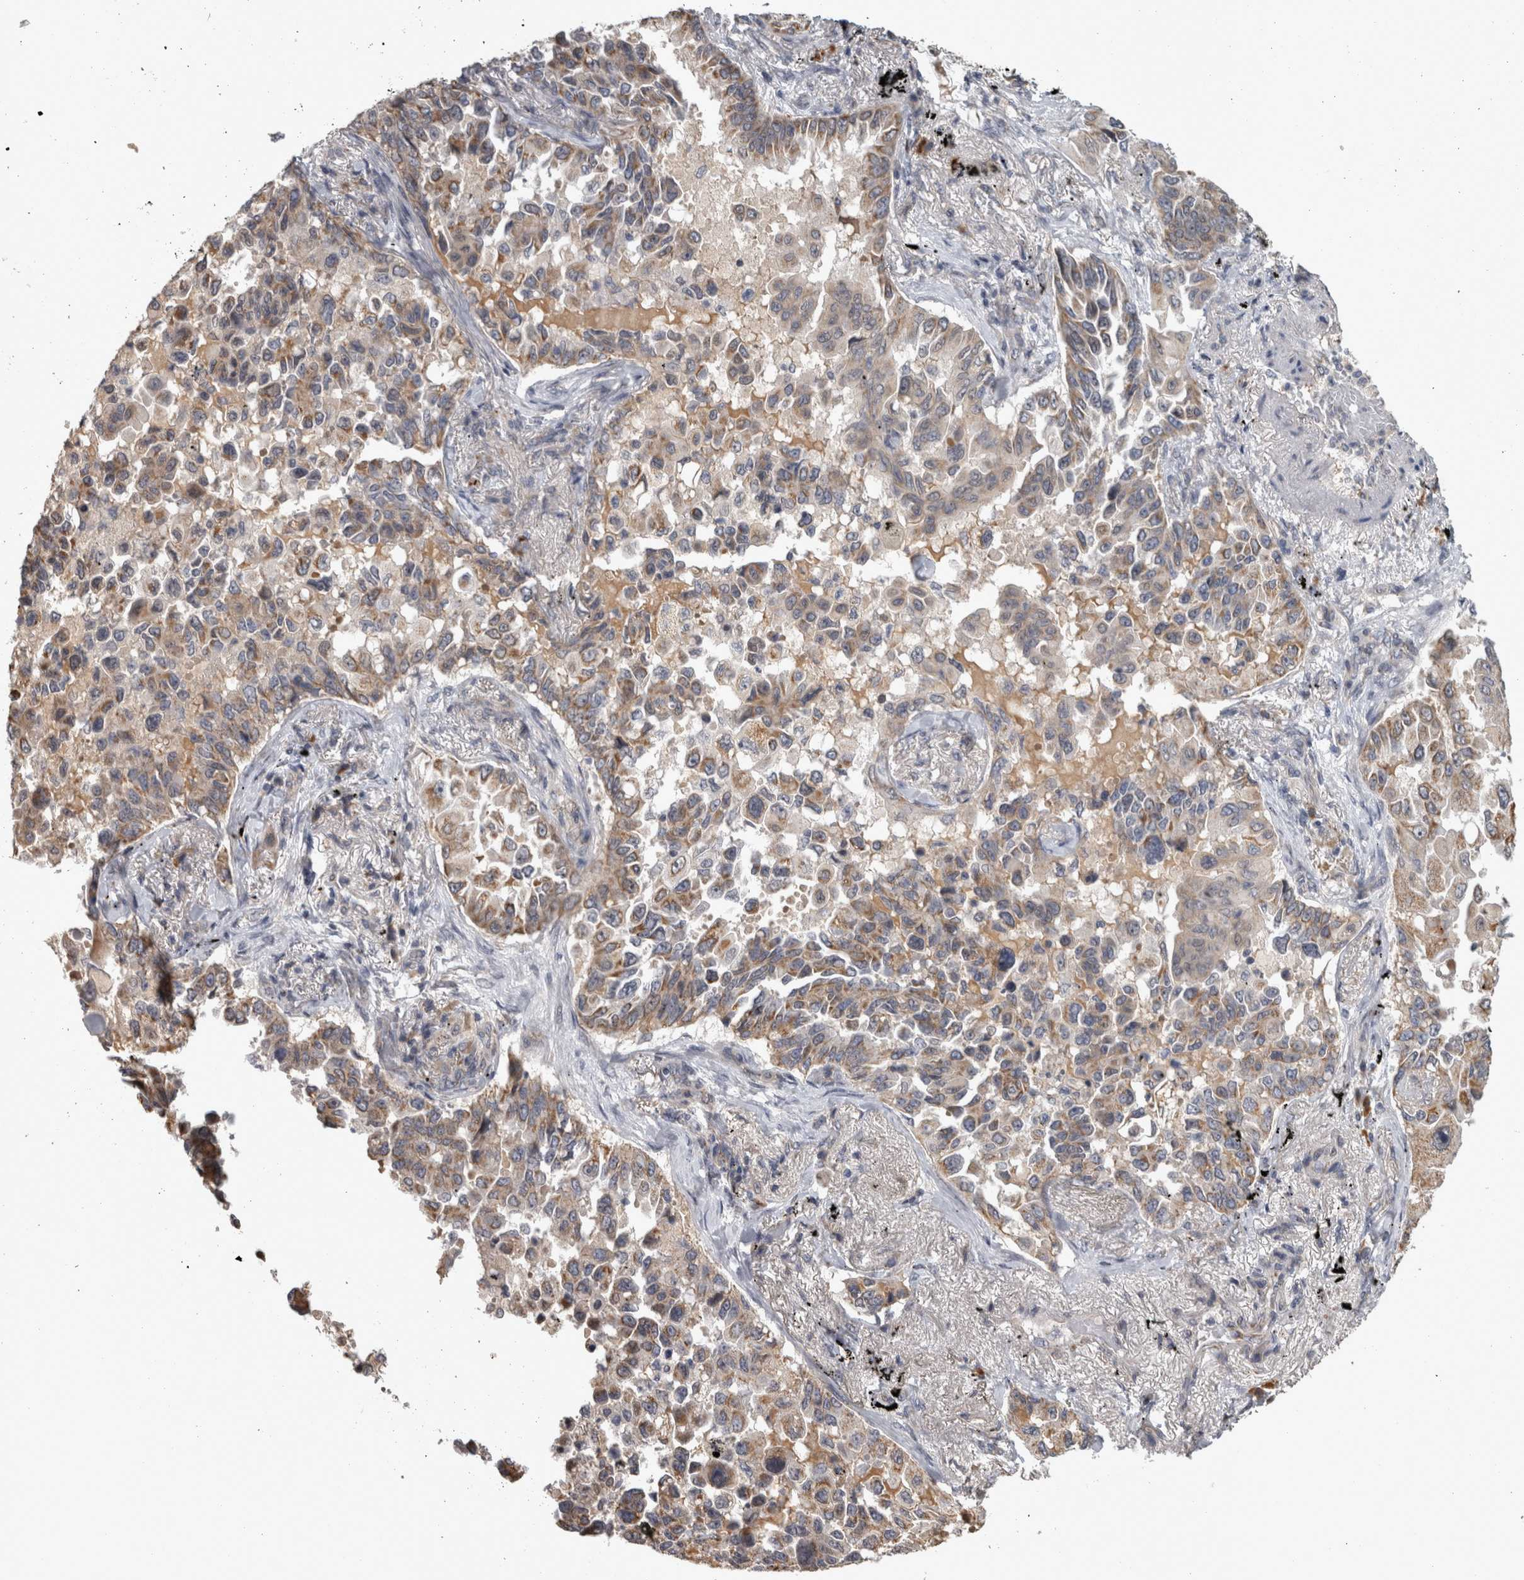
{"staining": {"intensity": "moderate", "quantity": ">75%", "location": "cytoplasmic/membranous"}, "tissue": "lung cancer", "cell_type": "Tumor cells", "image_type": "cancer", "snomed": [{"axis": "morphology", "description": "Adenocarcinoma, NOS"}, {"axis": "topography", "description": "Lung"}], "caption": "Lung cancer (adenocarcinoma) stained for a protein reveals moderate cytoplasmic/membranous positivity in tumor cells.", "gene": "DBT", "patient": {"sex": "female", "age": 67}}